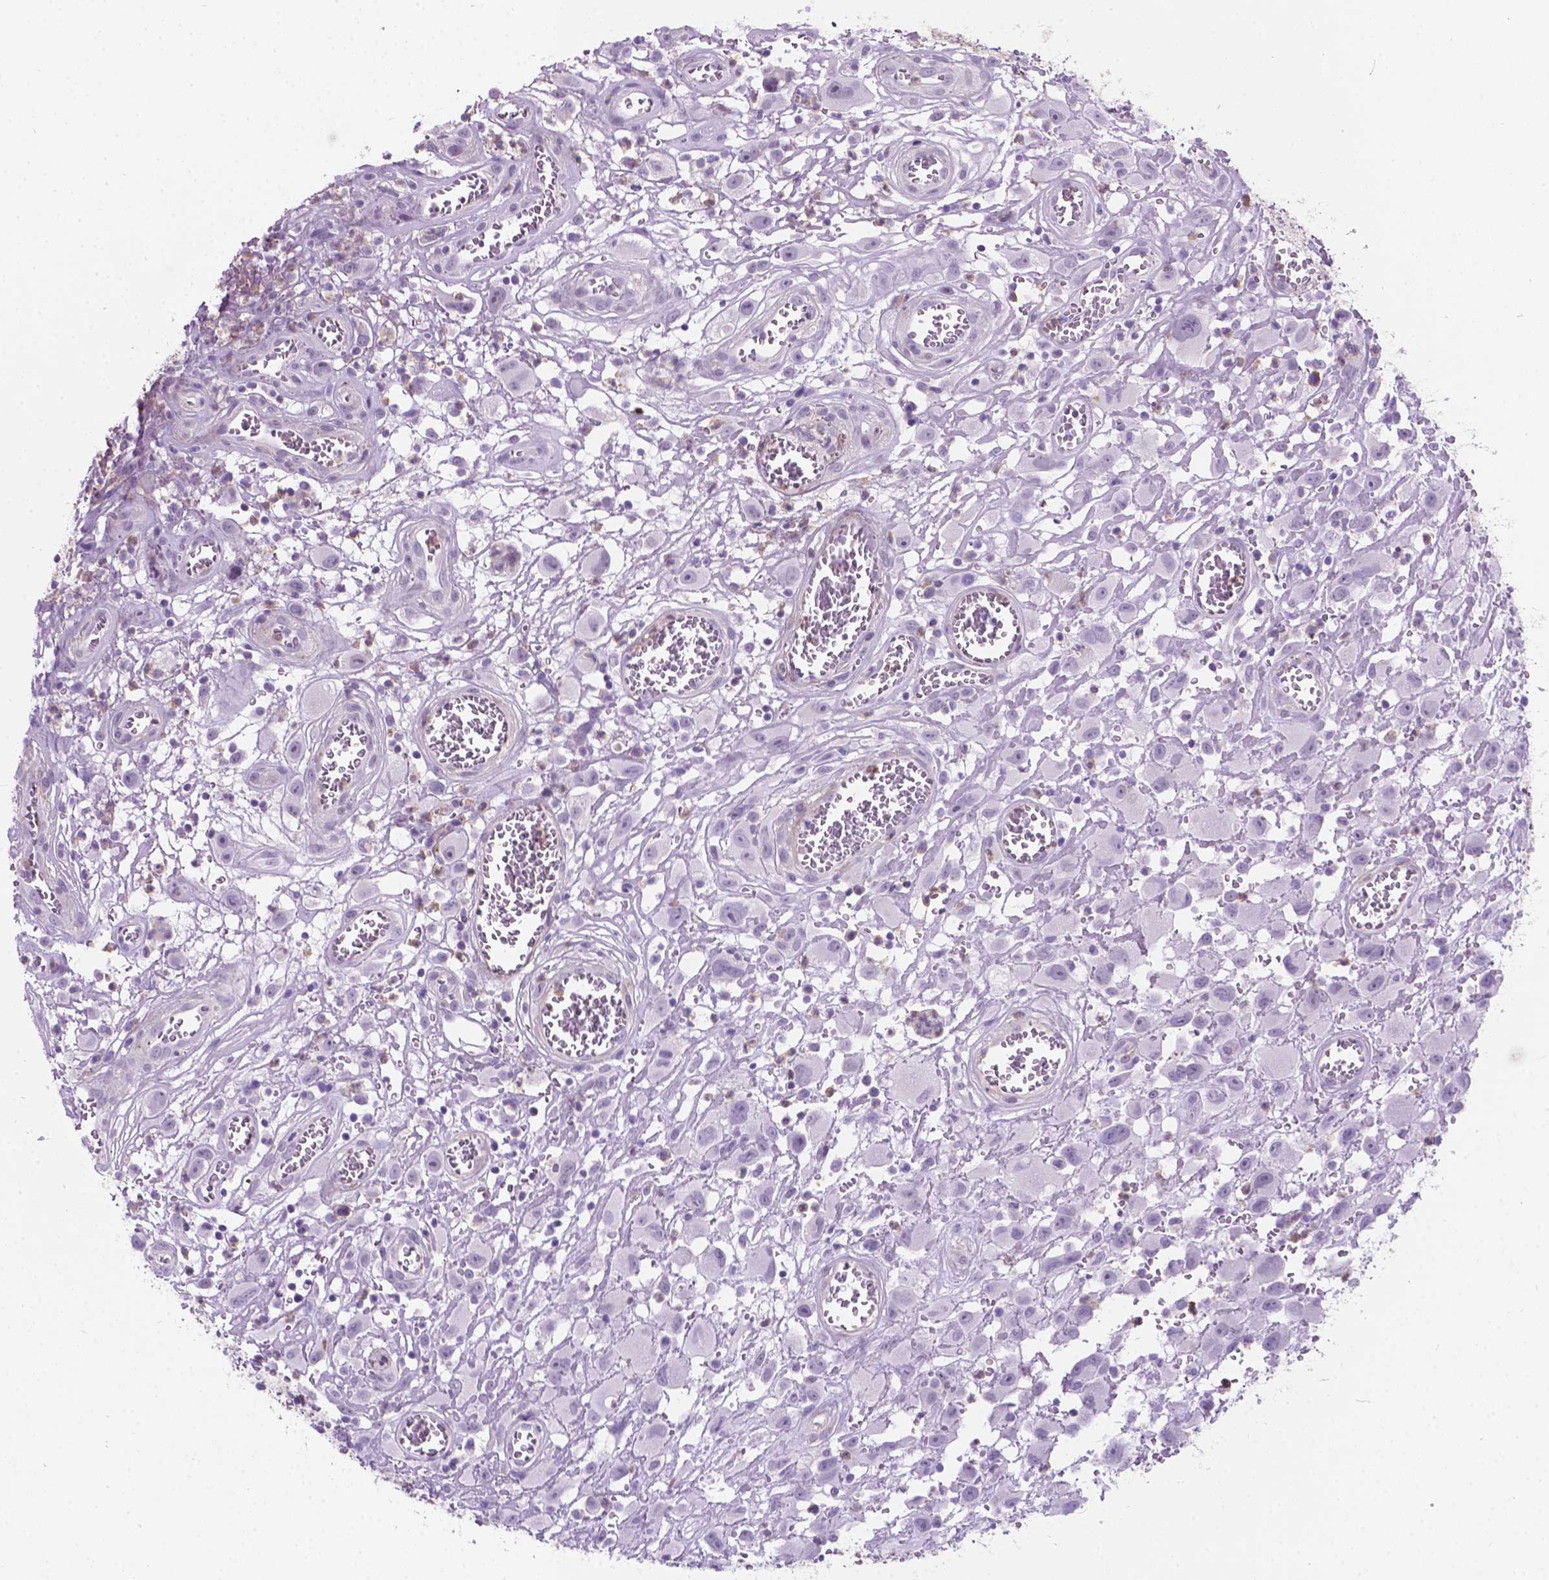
{"staining": {"intensity": "negative", "quantity": "none", "location": "none"}, "tissue": "head and neck cancer", "cell_type": "Tumor cells", "image_type": "cancer", "snomed": [{"axis": "morphology", "description": "Squamous cell carcinoma, NOS"}, {"axis": "morphology", "description": "Squamous cell carcinoma, metastatic, NOS"}, {"axis": "topography", "description": "Oral tissue"}, {"axis": "topography", "description": "Head-Neck"}], "caption": "Immunohistochemistry (IHC) of head and neck cancer (squamous cell carcinoma) demonstrates no positivity in tumor cells.", "gene": "KIAA0040", "patient": {"sex": "female", "age": 85}}